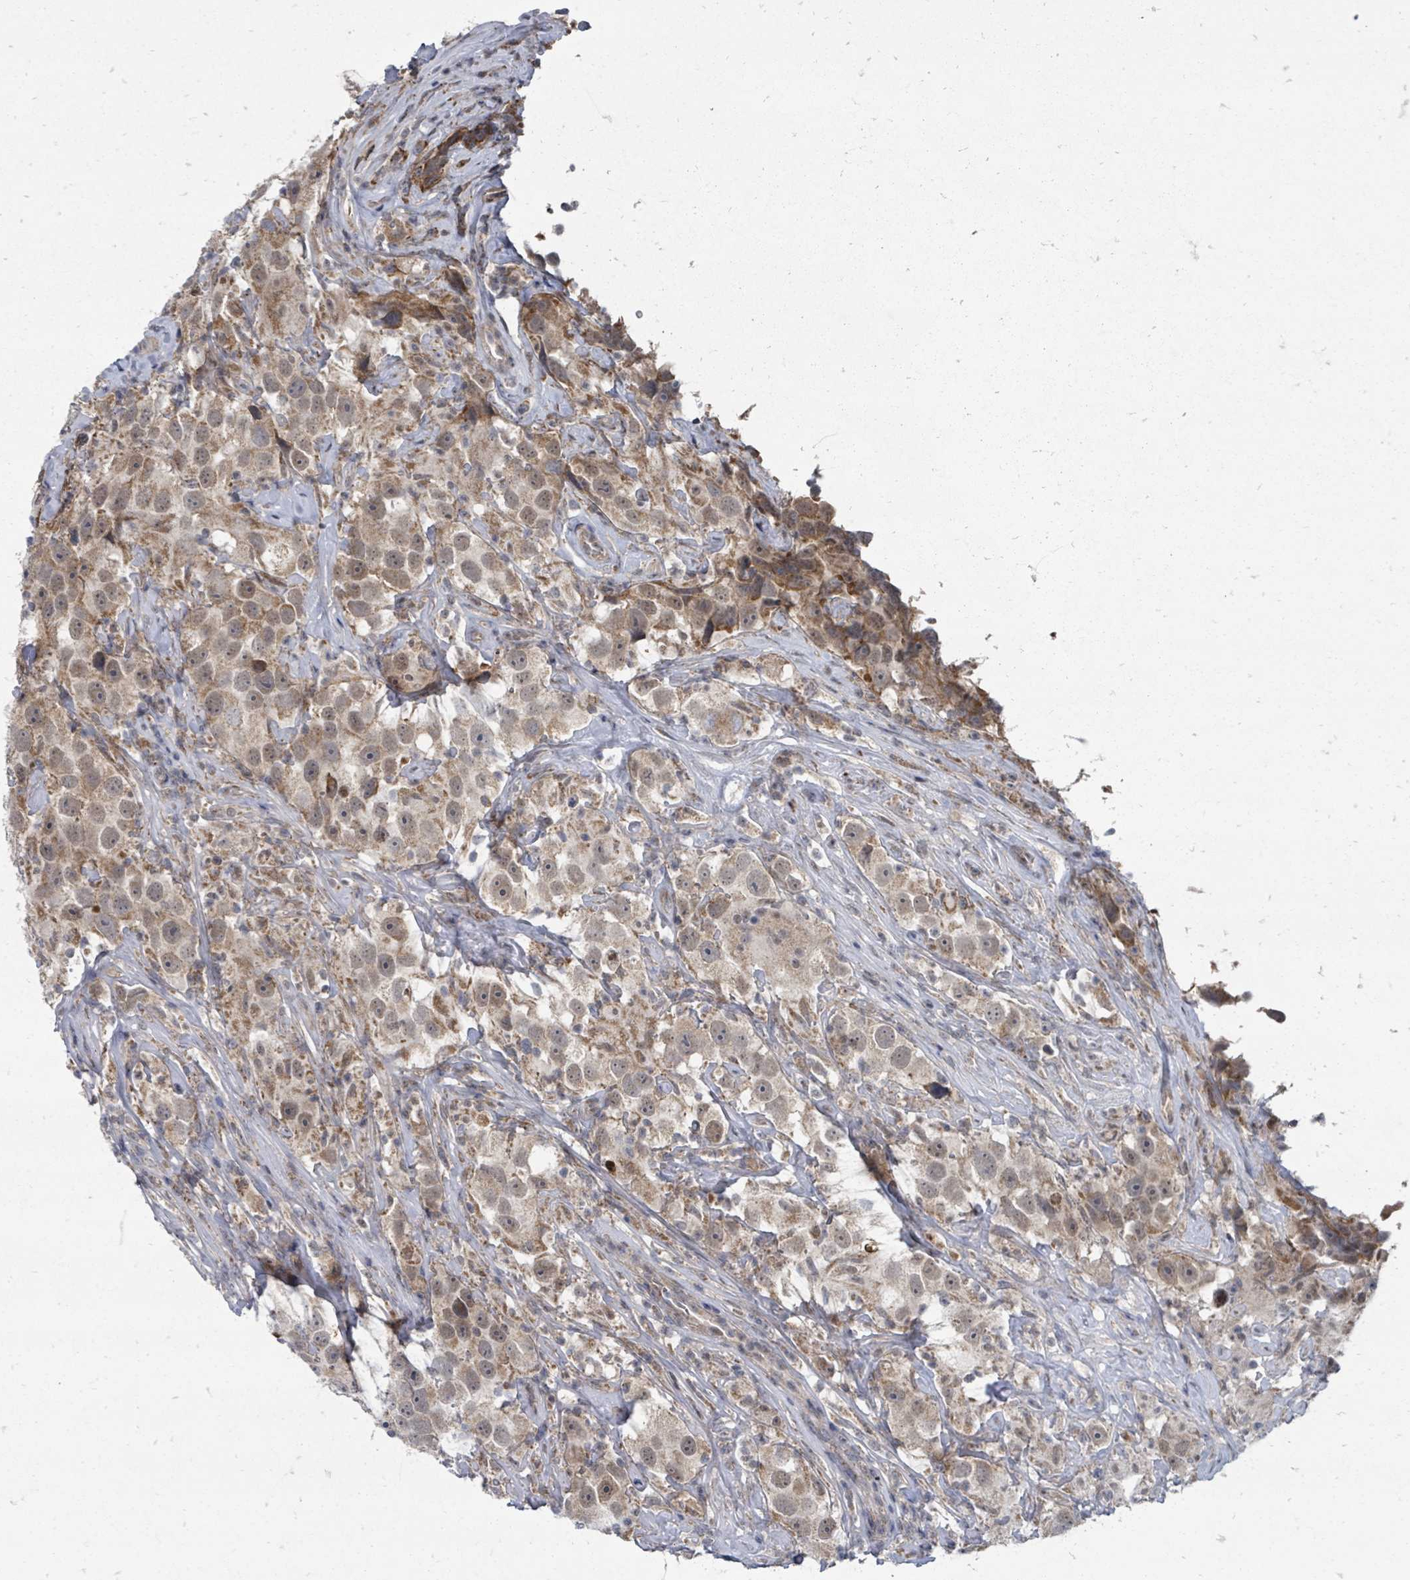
{"staining": {"intensity": "moderate", "quantity": ">75%", "location": "cytoplasmic/membranous"}, "tissue": "testis cancer", "cell_type": "Tumor cells", "image_type": "cancer", "snomed": [{"axis": "morphology", "description": "Seminoma, NOS"}, {"axis": "topography", "description": "Testis"}], "caption": "Seminoma (testis) was stained to show a protein in brown. There is medium levels of moderate cytoplasmic/membranous staining in about >75% of tumor cells. The staining was performed using DAB to visualize the protein expression in brown, while the nuclei were stained in blue with hematoxylin (Magnification: 20x).", "gene": "MAGOHB", "patient": {"sex": "male", "age": 49}}